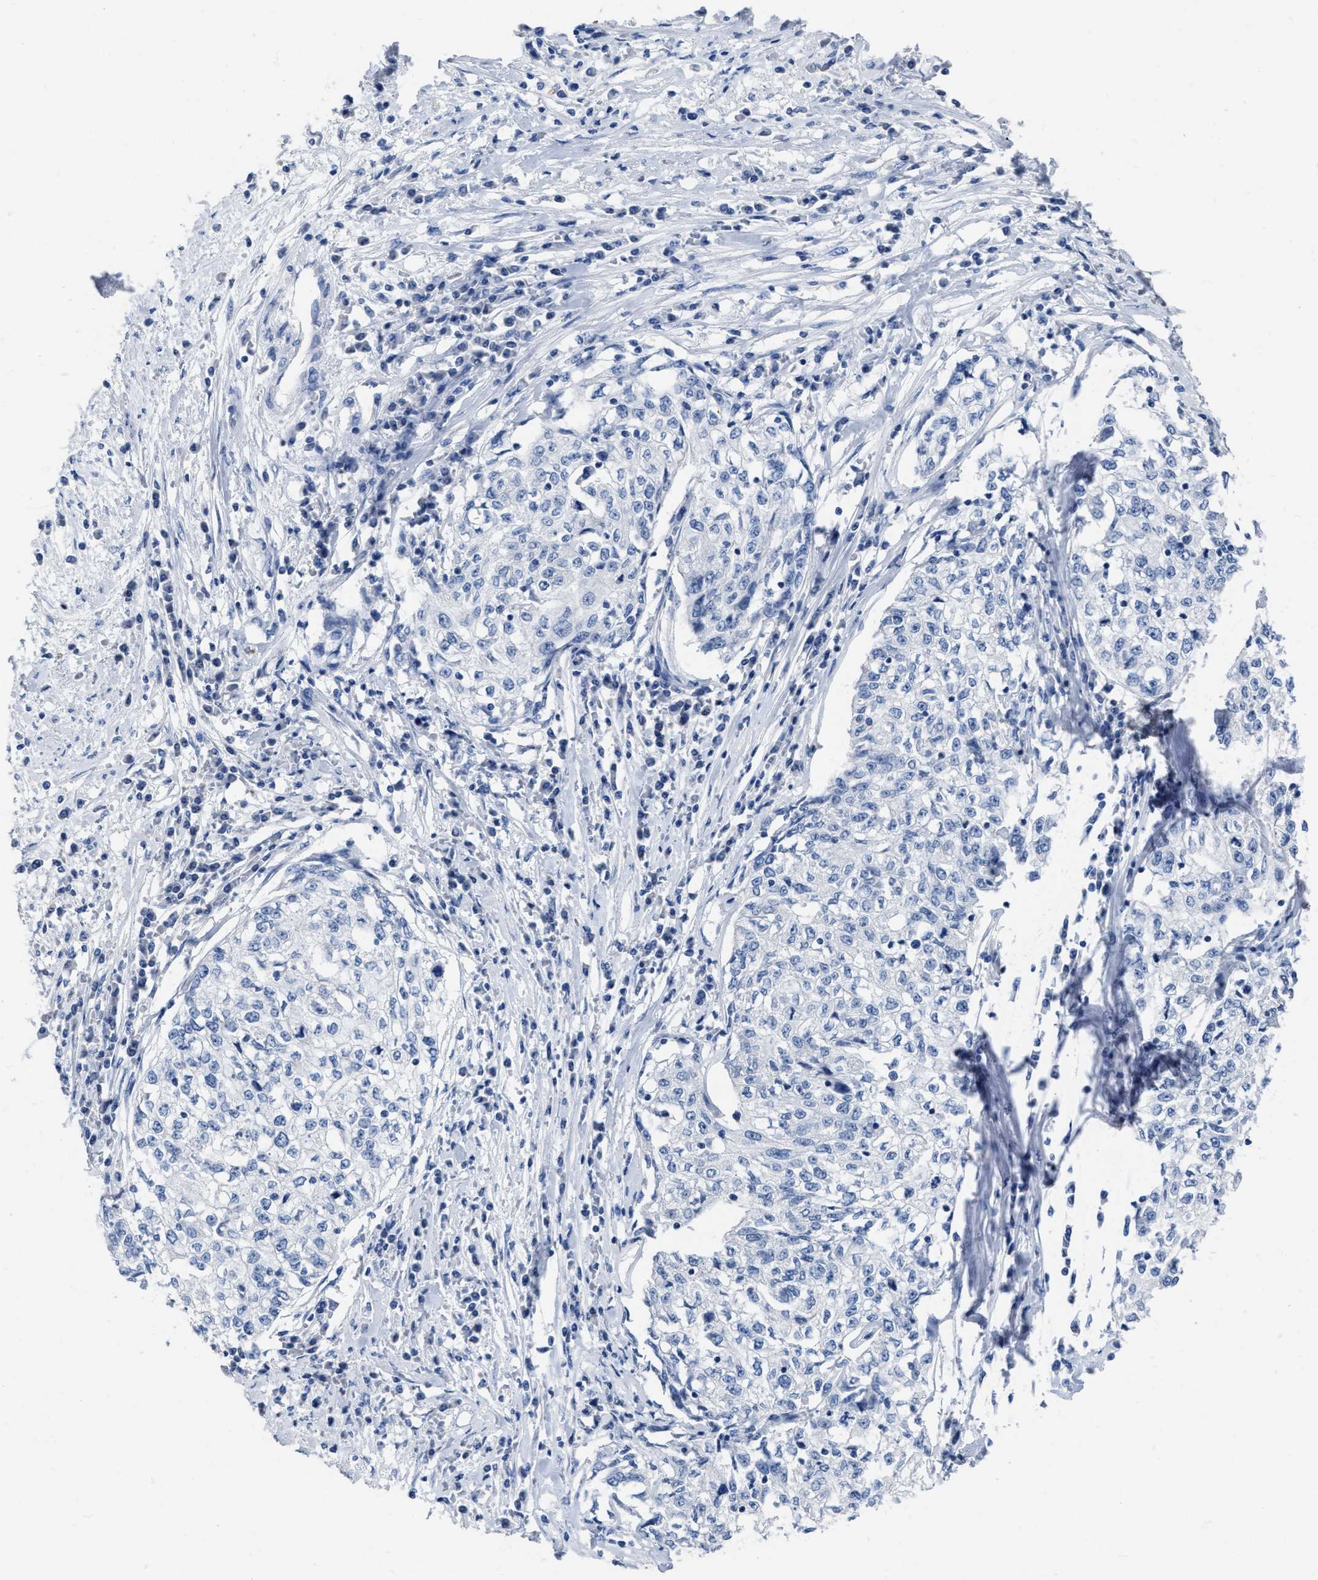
{"staining": {"intensity": "negative", "quantity": "none", "location": "none"}, "tissue": "cervical cancer", "cell_type": "Tumor cells", "image_type": "cancer", "snomed": [{"axis": "morphology", "description": "Squamous cell carcinoma, NOS"}, {"axis": "topography", "description": "Cervix"}], "caption": "There is no significant staining in tumor cells of squamous cell carcinoma (cervical).", "gene": "CEACAM5", "patient": {"sex": "female", "age": 57}}